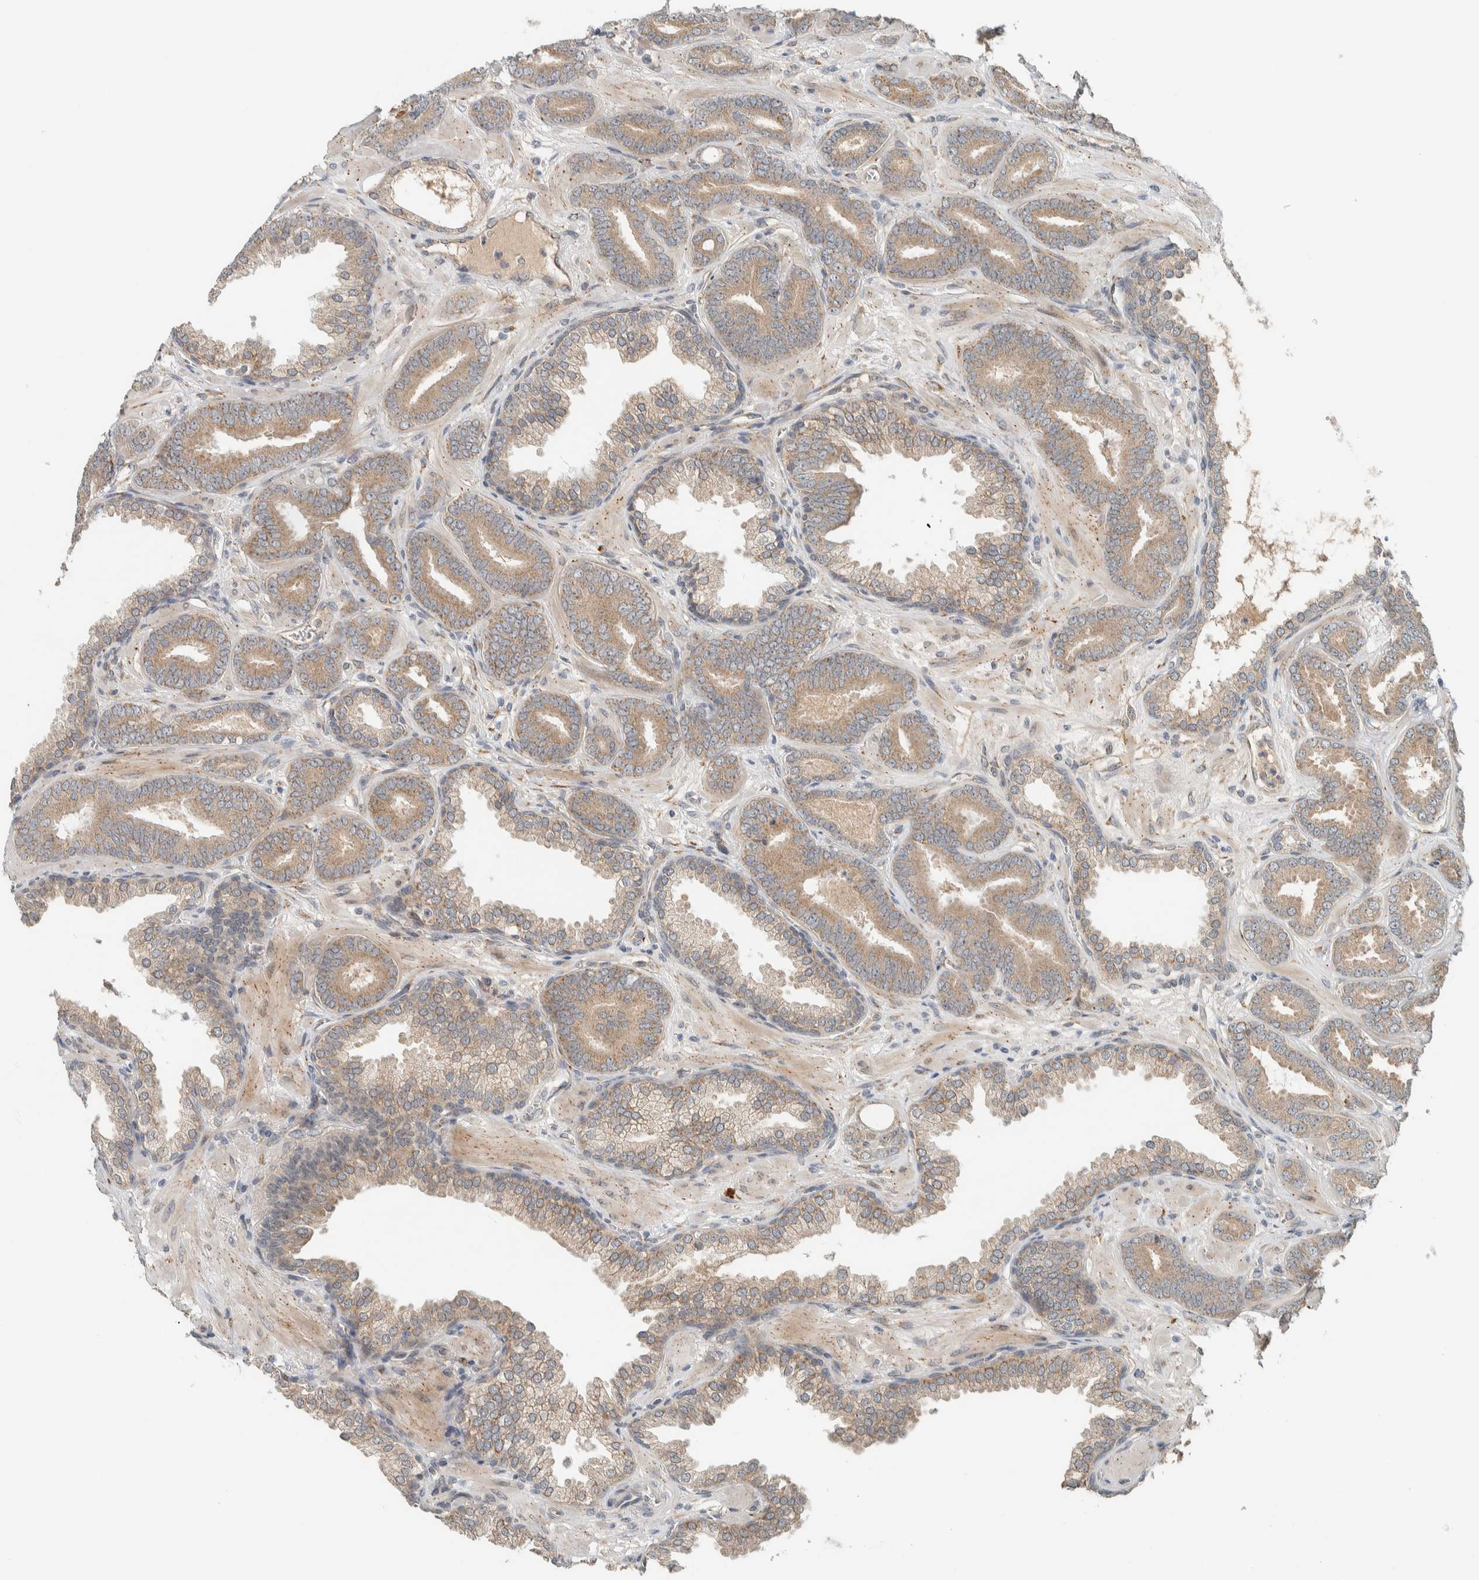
{"staining": {"intensity": "weak", "quantity": ">75%", "location": "cytoplasmic/membranous"}, "tissue": "prostate cancer", "cell_type": "Tumor cells", "image_type": "cancer", "snomed": [{"axis": "morphology", "description": "Adenocarcinoma, Low grade"}, {"axis": "topography", "description": "Prostate"}], "caption": "Brown immunohistochemical staining in human prostate cancer reveals weak cytoplasmic/membranous expression in about >75% of tumor cells. (IHC, brightfield microscopy, high magnification).", "gene": "CTBP2", "patient": {"sex": "male", "age": 62}}